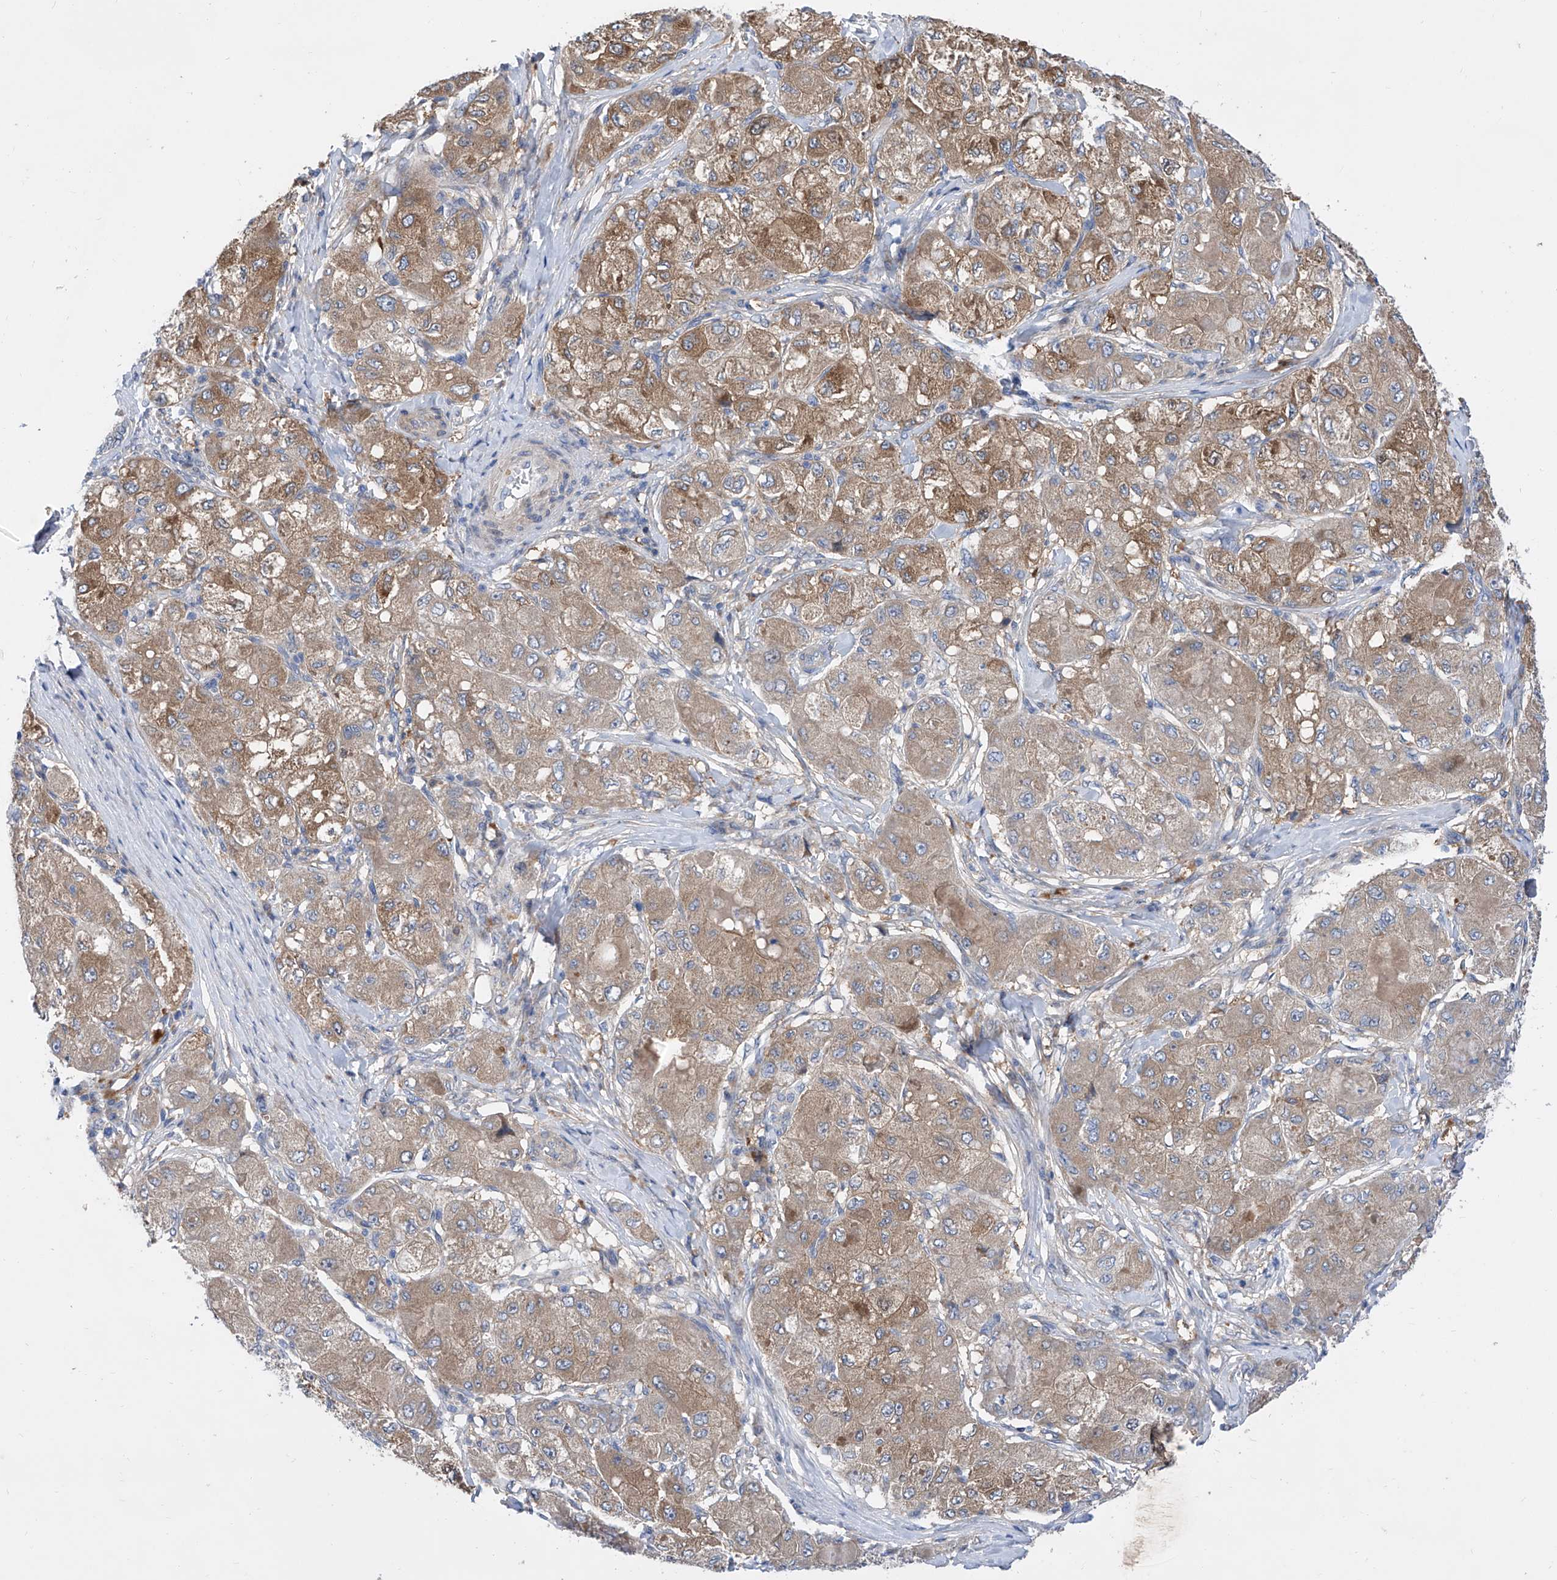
{"staining": {"intensity": "moderate", "quantity": ">75%", "location": "cytoplasmic/membranous"}, "tissue": "liver cancer", "cell_type": "Tumor cells", "image_type": "cancer", "snomed": [{"axis": "morphology", "description": "Carcinoma, Hepatocellular, NOS"}, {"axis": "topography", "description": "Liver"}], "caption": "Protein expression analysis of human liver cancer reveals moderate cytoplasmic/membranous positivity in approximately >75% of tumor cells.", "gene": "SRBD1", "patient": {"sex": "male", "age": 80}}